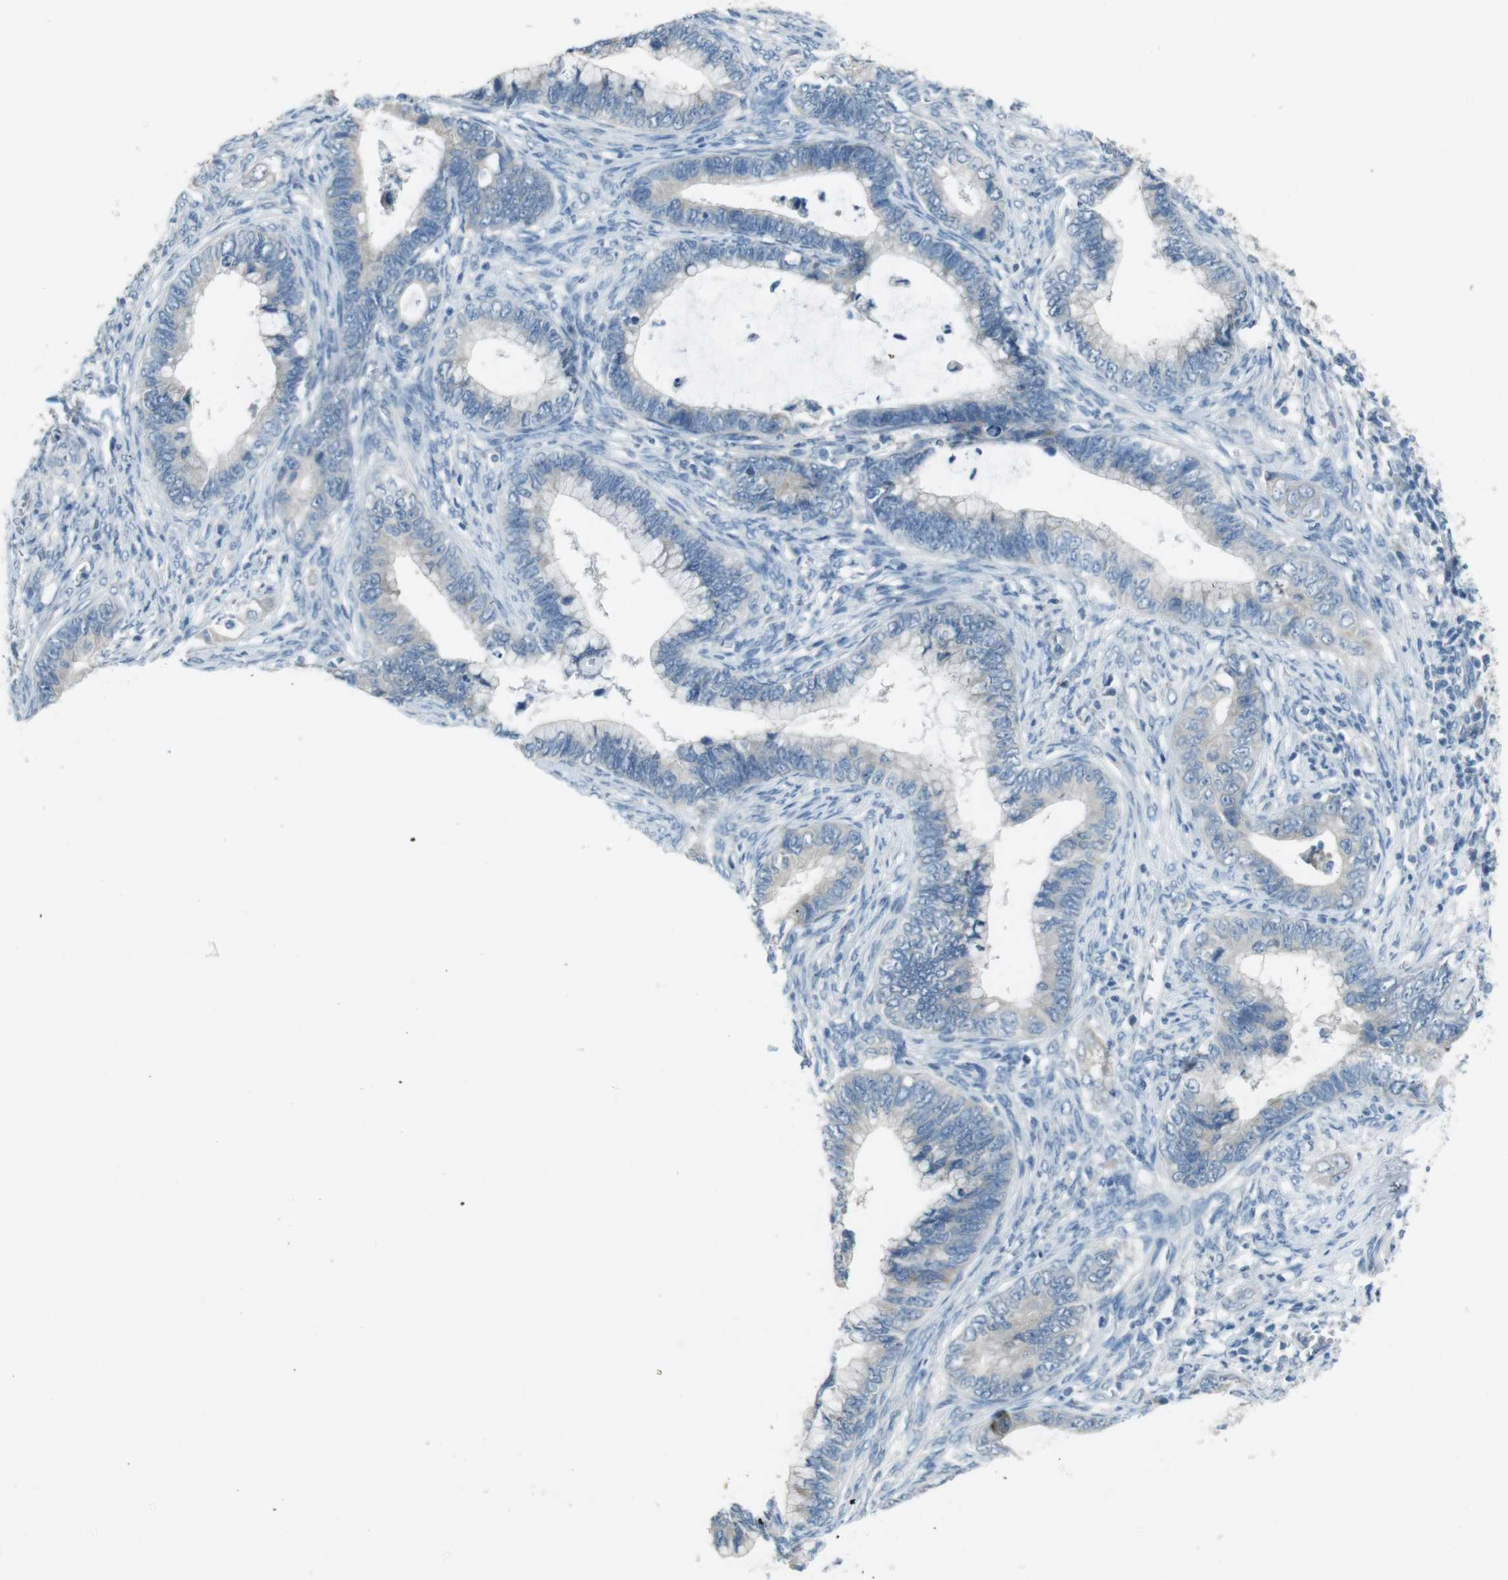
{"staining": {"intensity": "negative", "quantity": "none", "location": "none"}, "tissue": "cervical cancer", "cell_type": "Tumor cells", "image_type": "cancer", "snomed": [{"axis": "morphology", "description": "Adenocarcinoma, NOS"}, {"axis": "topography", "description": "Cervix"}], "caption": "Histopathology image shows no significant protein expression in tumor cells of cervical cancer.", "gene": "ENTPD7", "patient": {"sex": "female", "age": 44}}